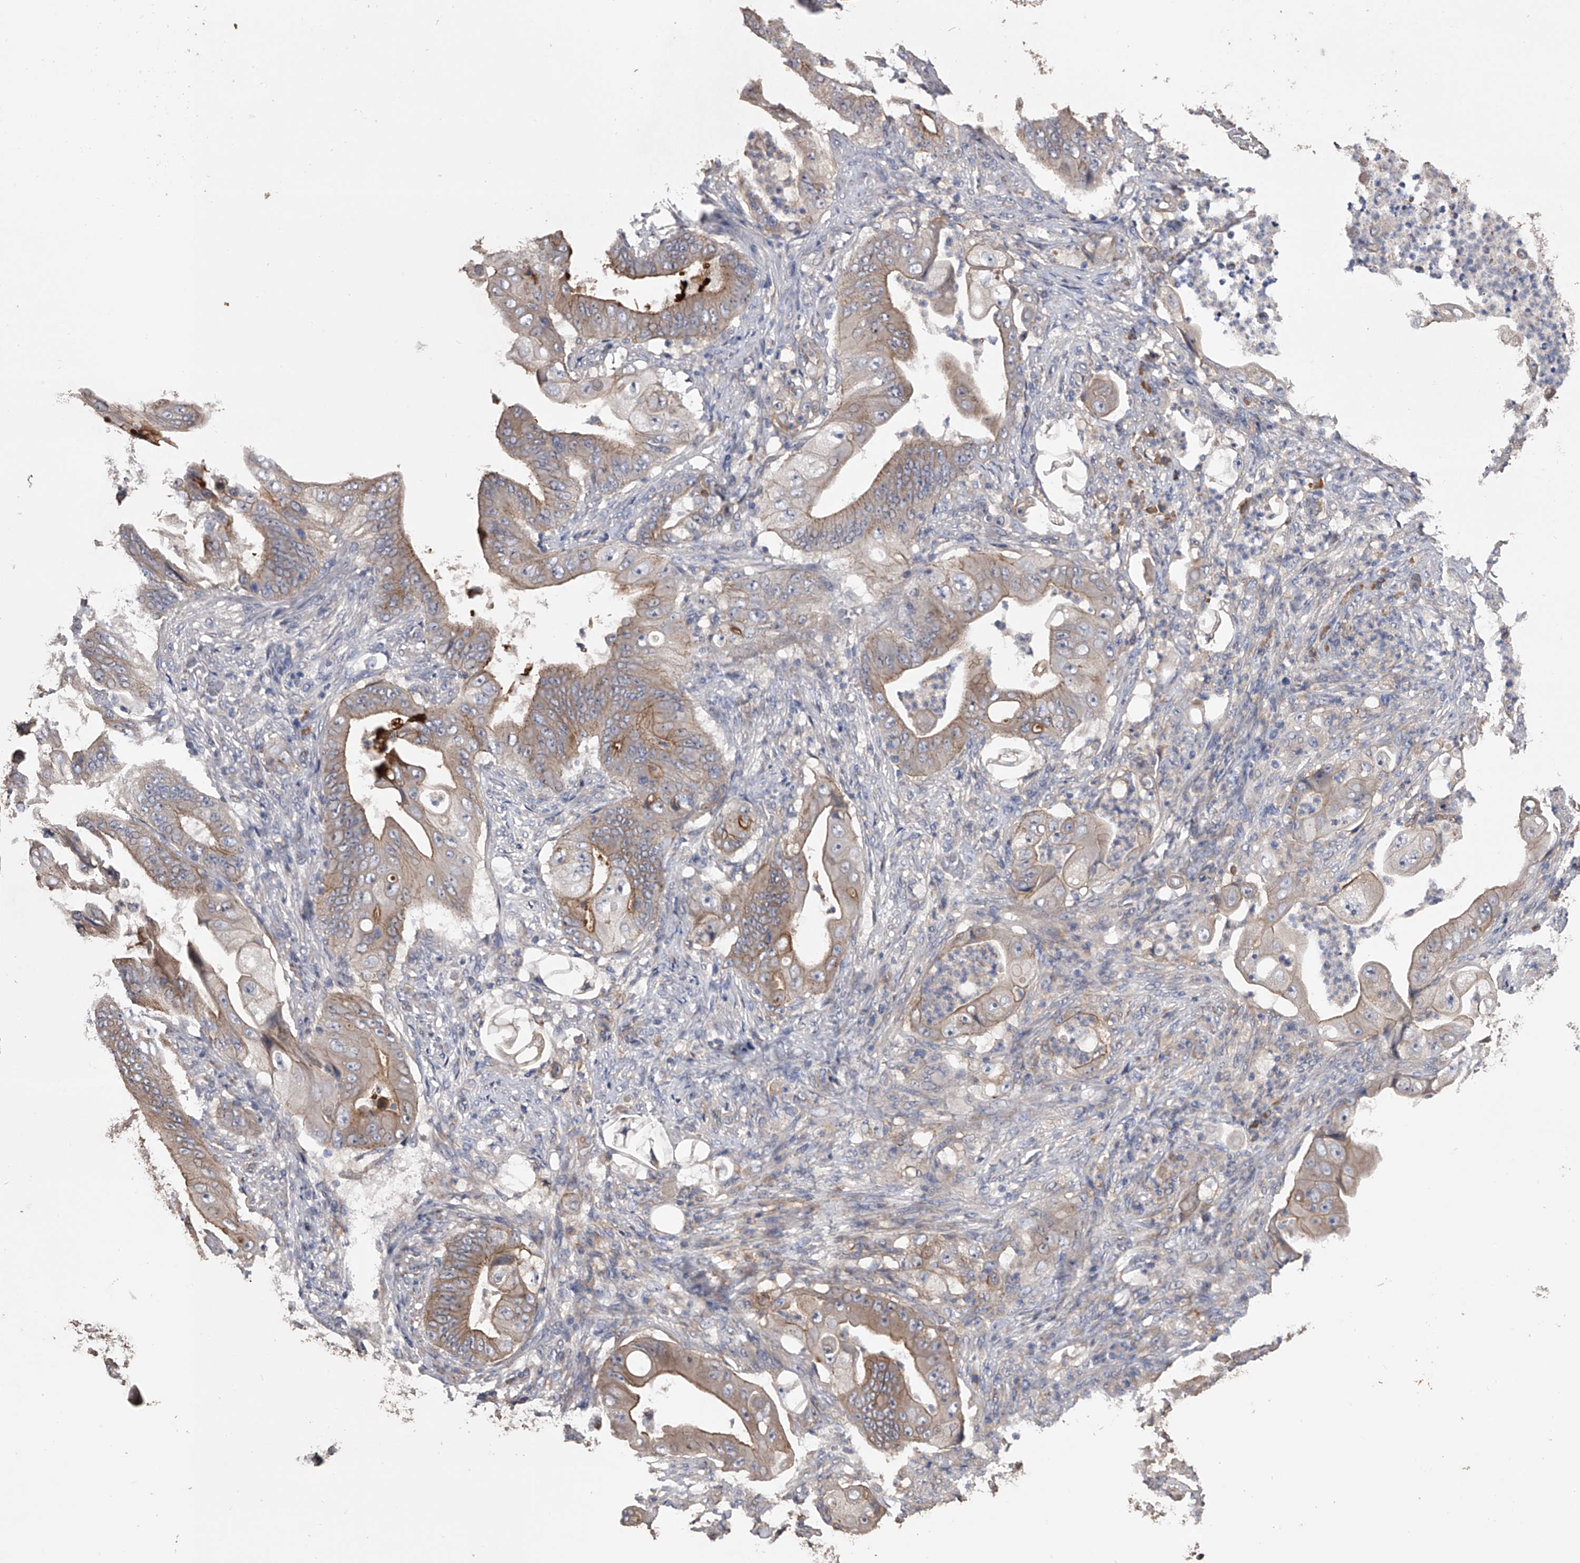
{"staining": {"intensity": "weak", "quantity": ">75%", "location": "cytoplasmic/membranous"}, "tissue": "stomach cancer", "cell_type": "Tumor cells", "image_type": "cancer", "snomed": [{"axis": "morphology", "description": "Adenocarcinoma, NOS"}, {"axis": "topography", "description": "Stomach"}], "caption": "Protein expression analysis of adenocarcinoma (stomach) demonstrates weak cytoplasmic/membranous expression in approximately >75% of tumor cells.", "gene": "ZNF343", "patient": {"sex": "female", "age": 73}}